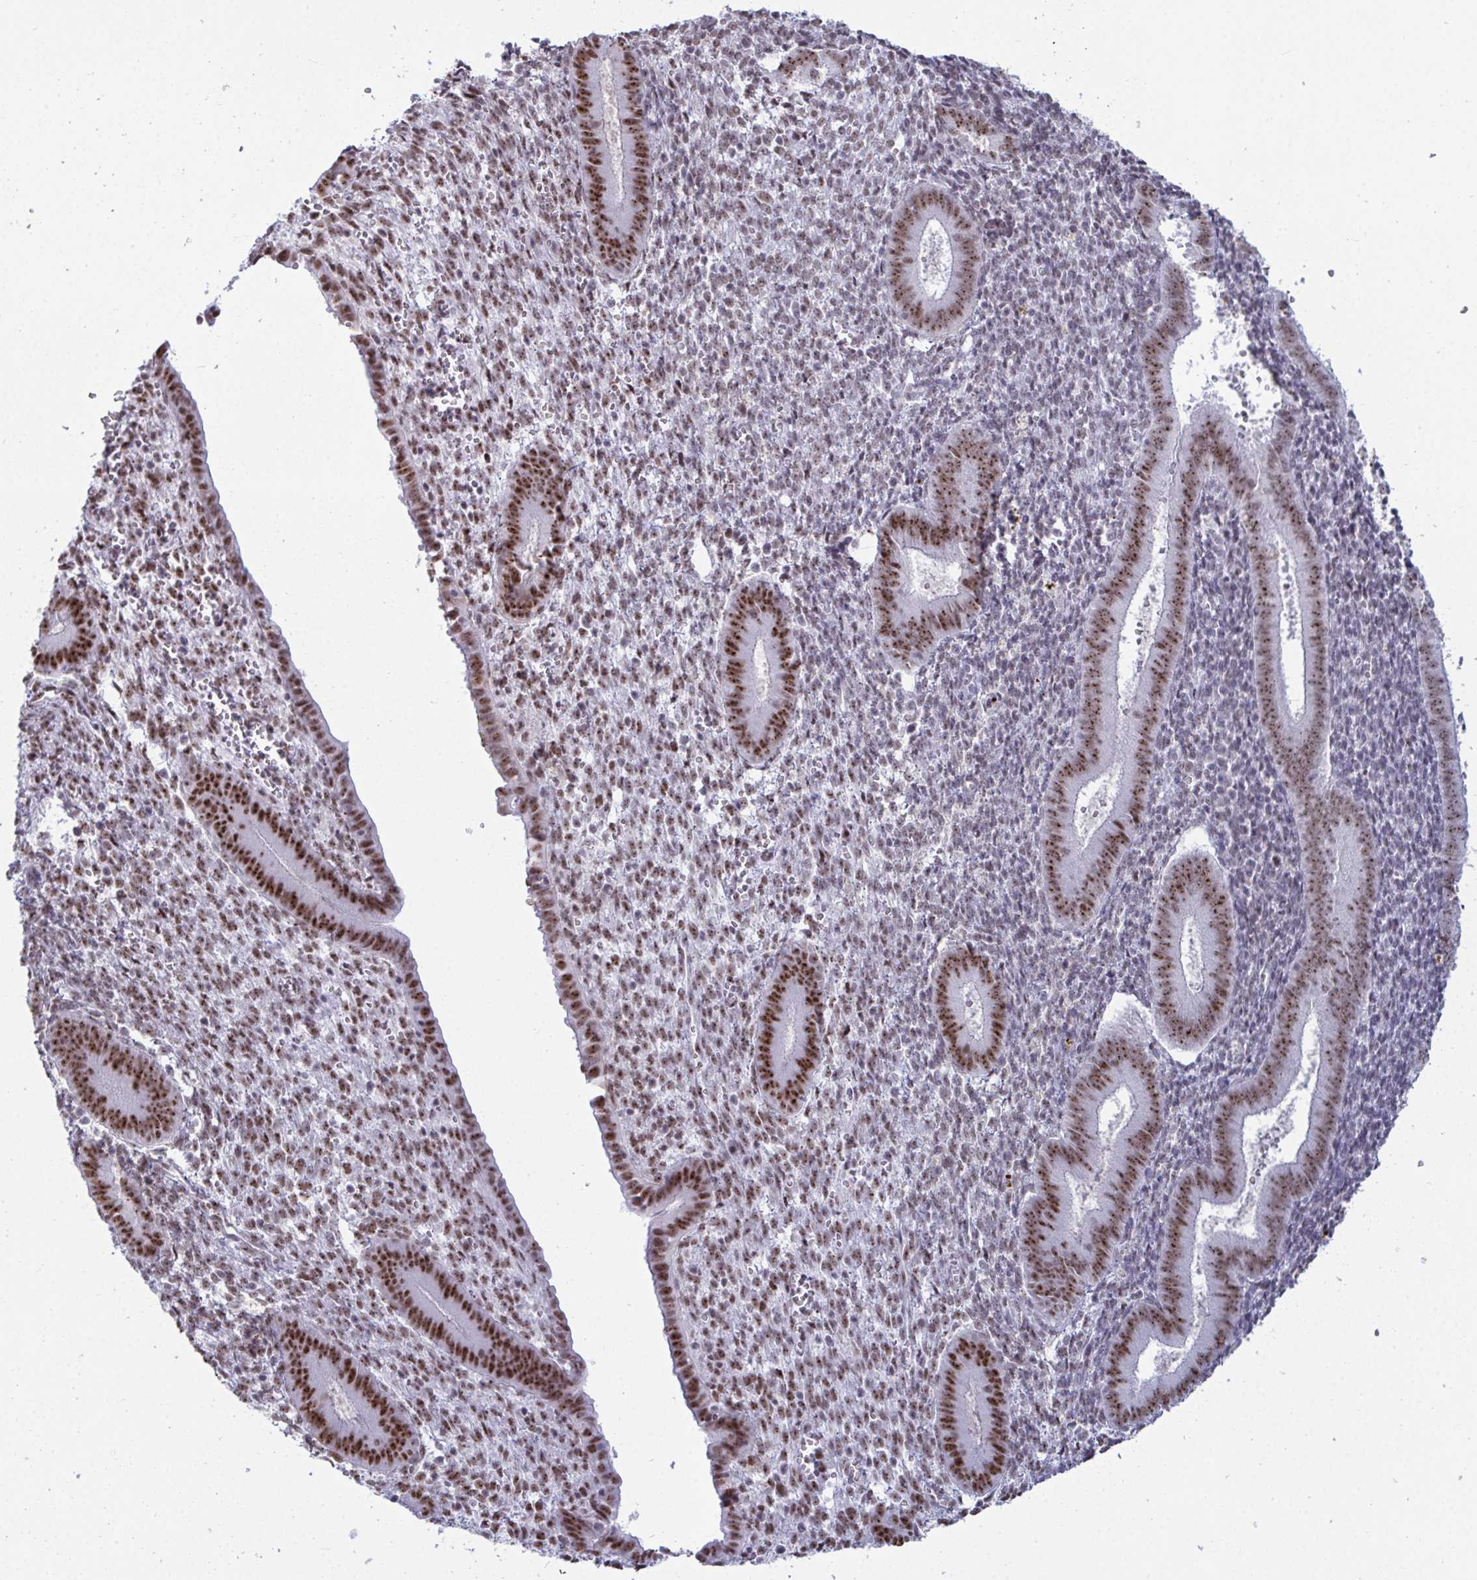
{"staining": {"intensity": "moderate", "quantity": "<25%", "location": "nuclear"}, "tissue": "endometrium", "cell_type": "Cells in endometrial stroma", "image_type": "normal", "snomed": [{"axis": "morphology", "description": "Normal tissue, NOS"}, {"axis": "topography", "description": "Endometrium"}], "caption": "Benign endometrium demonstrates moderate nuclear positivity in about <25% of cells in endometrial stroma, visualized by immunohistochemistry.", "gene": "SUPT16H", "patient": {"sex": "female", "age": 25}}